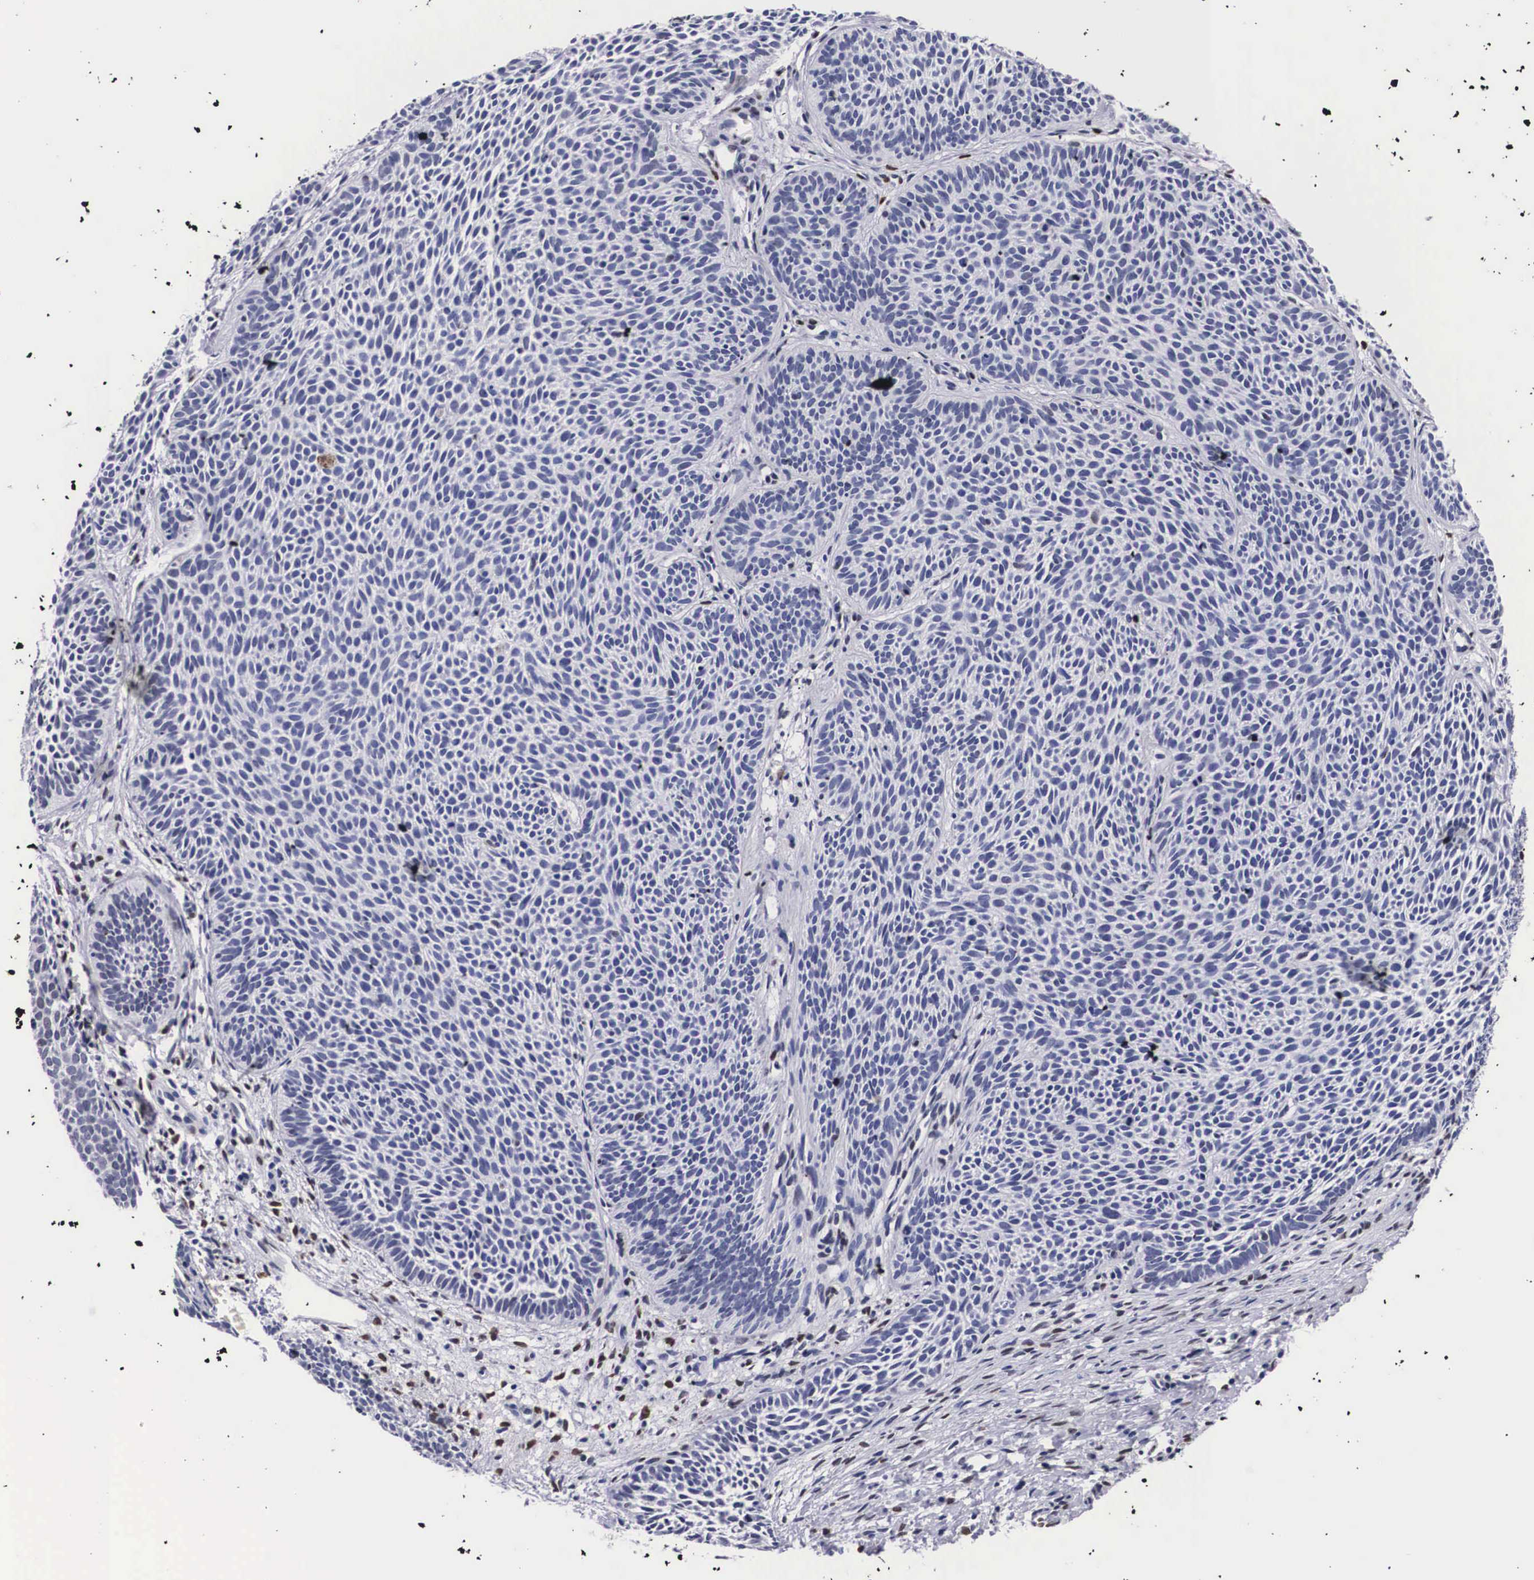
{"staining": {"intensity": "negative", "quantity": "none", "location": "none"}, "tissue": "skin cancer", "cell_type": "Tumor cells", "image_type": "cancer", "snomed": [{"axis": "morphology", "description": "Basal cell carcinoma"}, {"axis": "topography", "description": "Skin"}], "caption": "Protein analysis of skin cancer (basal cell carcinoma) exhibits no significant staining in tumor cells. Nuclei are stained in blue.", "gene": "KHDRBS3", "patient": {"sex": "male", "age": 84}}